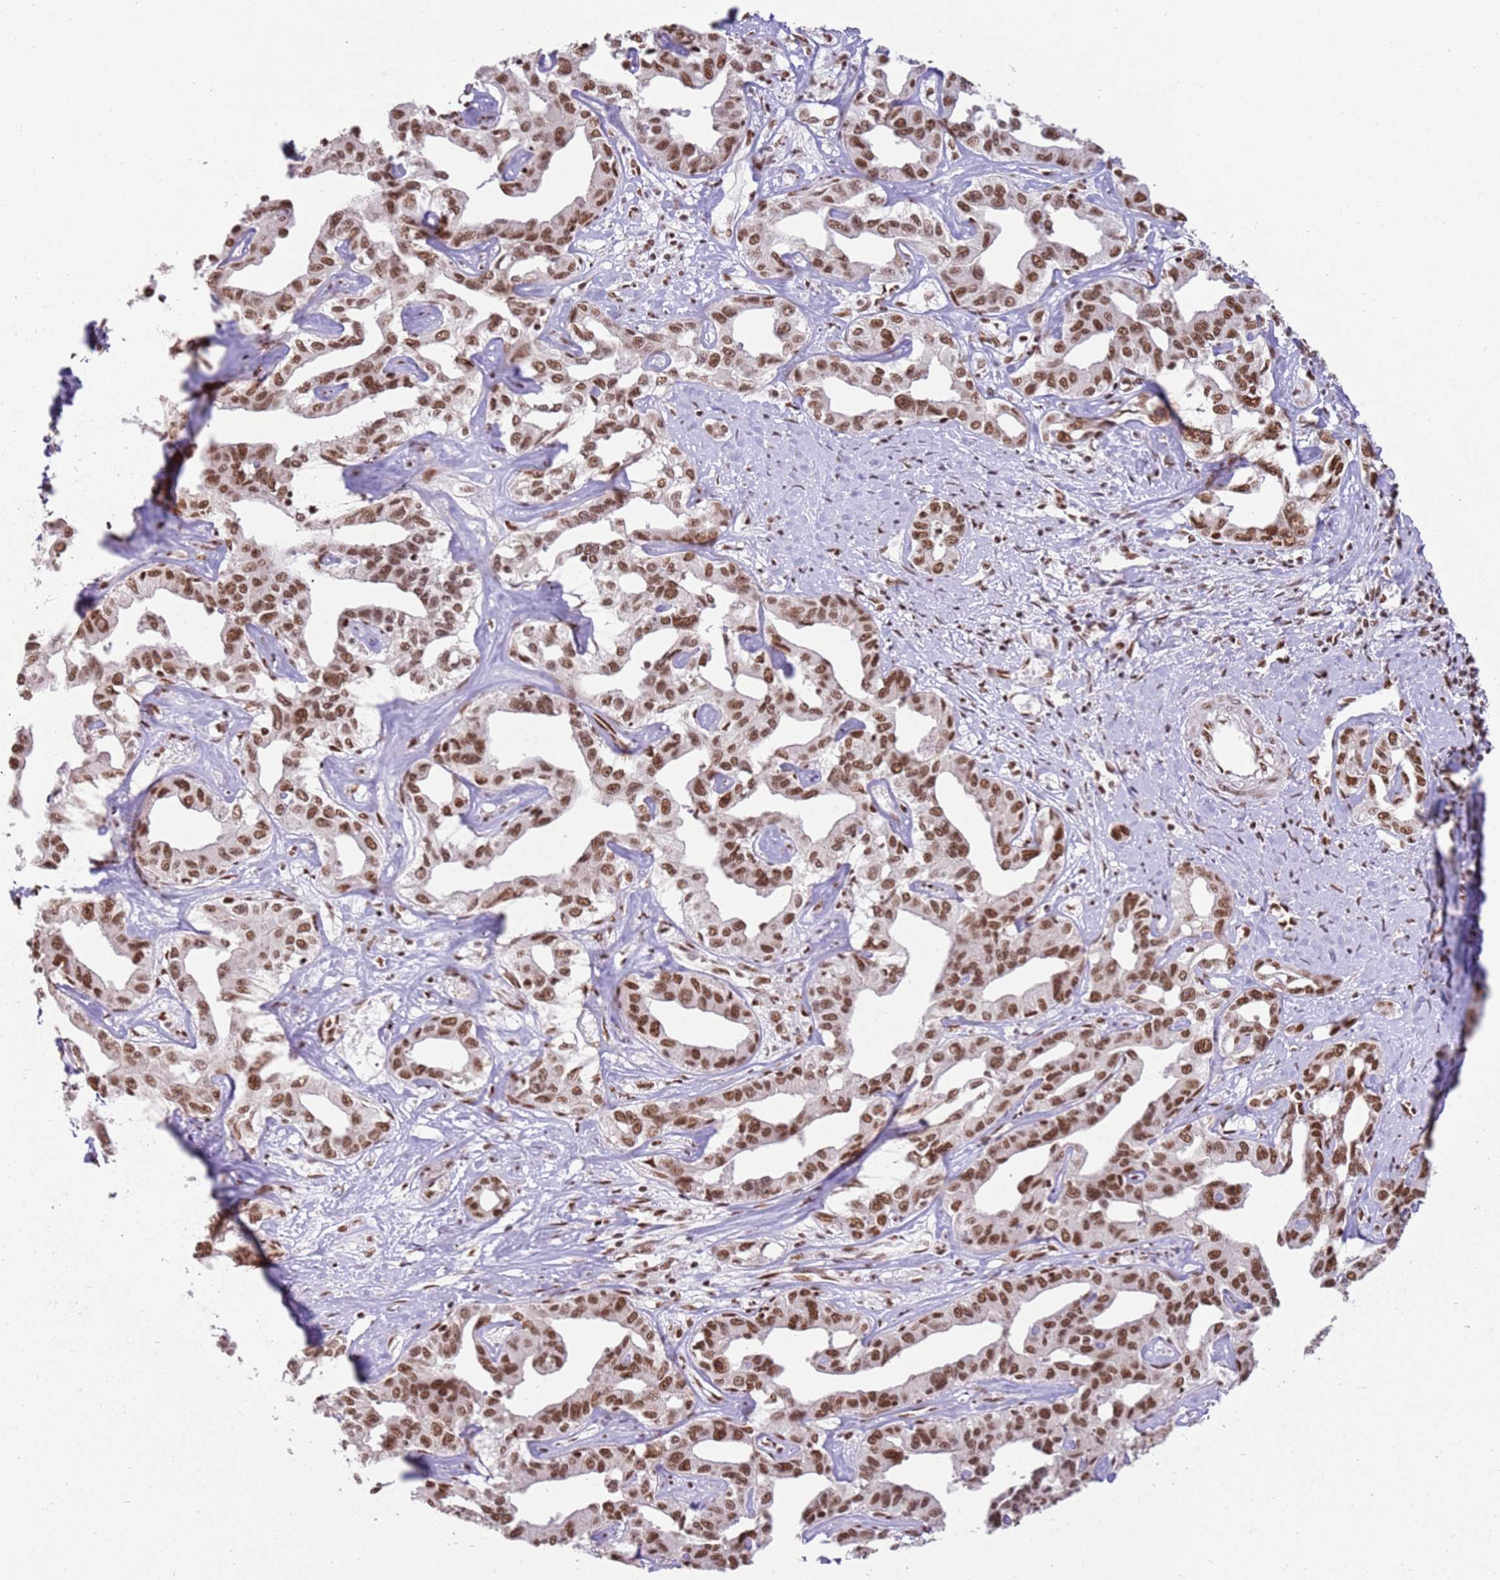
{"staining": {"intensity": "moderate", "quantity": ">75%", "location": "nuclear"}, "tissue": "liver cancer", "cell_type": "Tumor cells", "image_type": "cancer", "snomed": [{"axis": "morphology", "description": "Cholangiocarcinoma"}, {"axis": "topography", "description": "Liver"}], "caption": "Immunohistochemical staining of human cholangiocarcinoma (liver) displays medium levels of moderate nuclear protein expression in approximately >75% of tumor cells.", "gene": "TENT4A", "patient": {"sex": "male", "age": 59}}